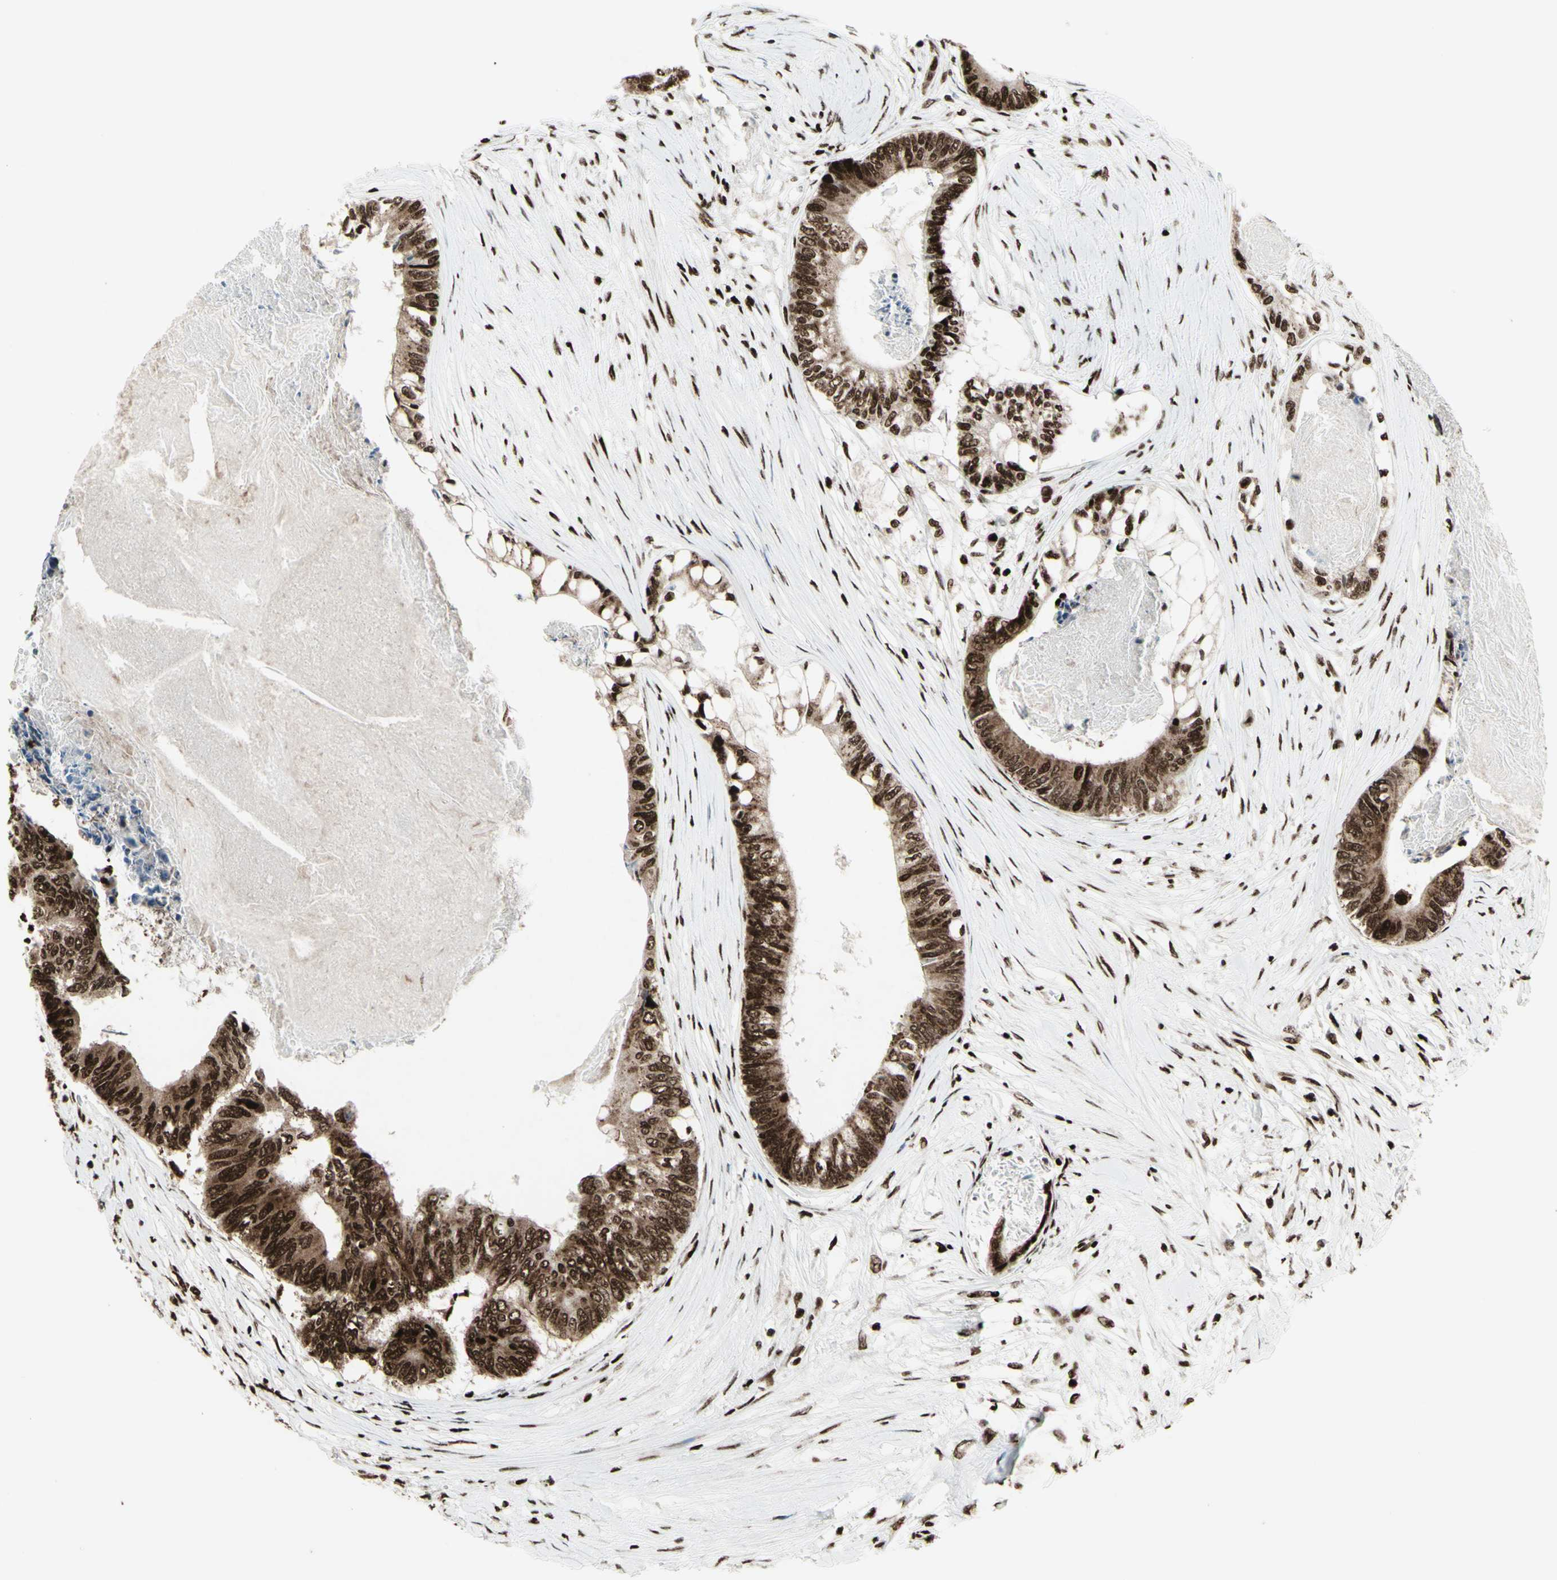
{"staining": {"intensity": "strong", "quantity": ">75%", "location": "cytoplasmic/membranous,nuclear"}, "tissue": "colorectal cancer", "cell_type": "Tumor cells", "image_type": "cancer", "snomed": [{"axis": "morphology", "description": "Adenocarcinoma, NOS"}, {"axis": "topography", "description": "Rectum"}], "caption": "A photomicrograph of human colorectal cancer (adenocarcinoma) stained for a protein reveals strong cytoplasmic/membranous and nuclear brown staining in tumor cells. (DAB (3,3'-diaminobenzidine) IHC with brightfield microscopy, high magnification).", "gene": "U2AF2", "patient": {"sex": "male", "age": 63}}